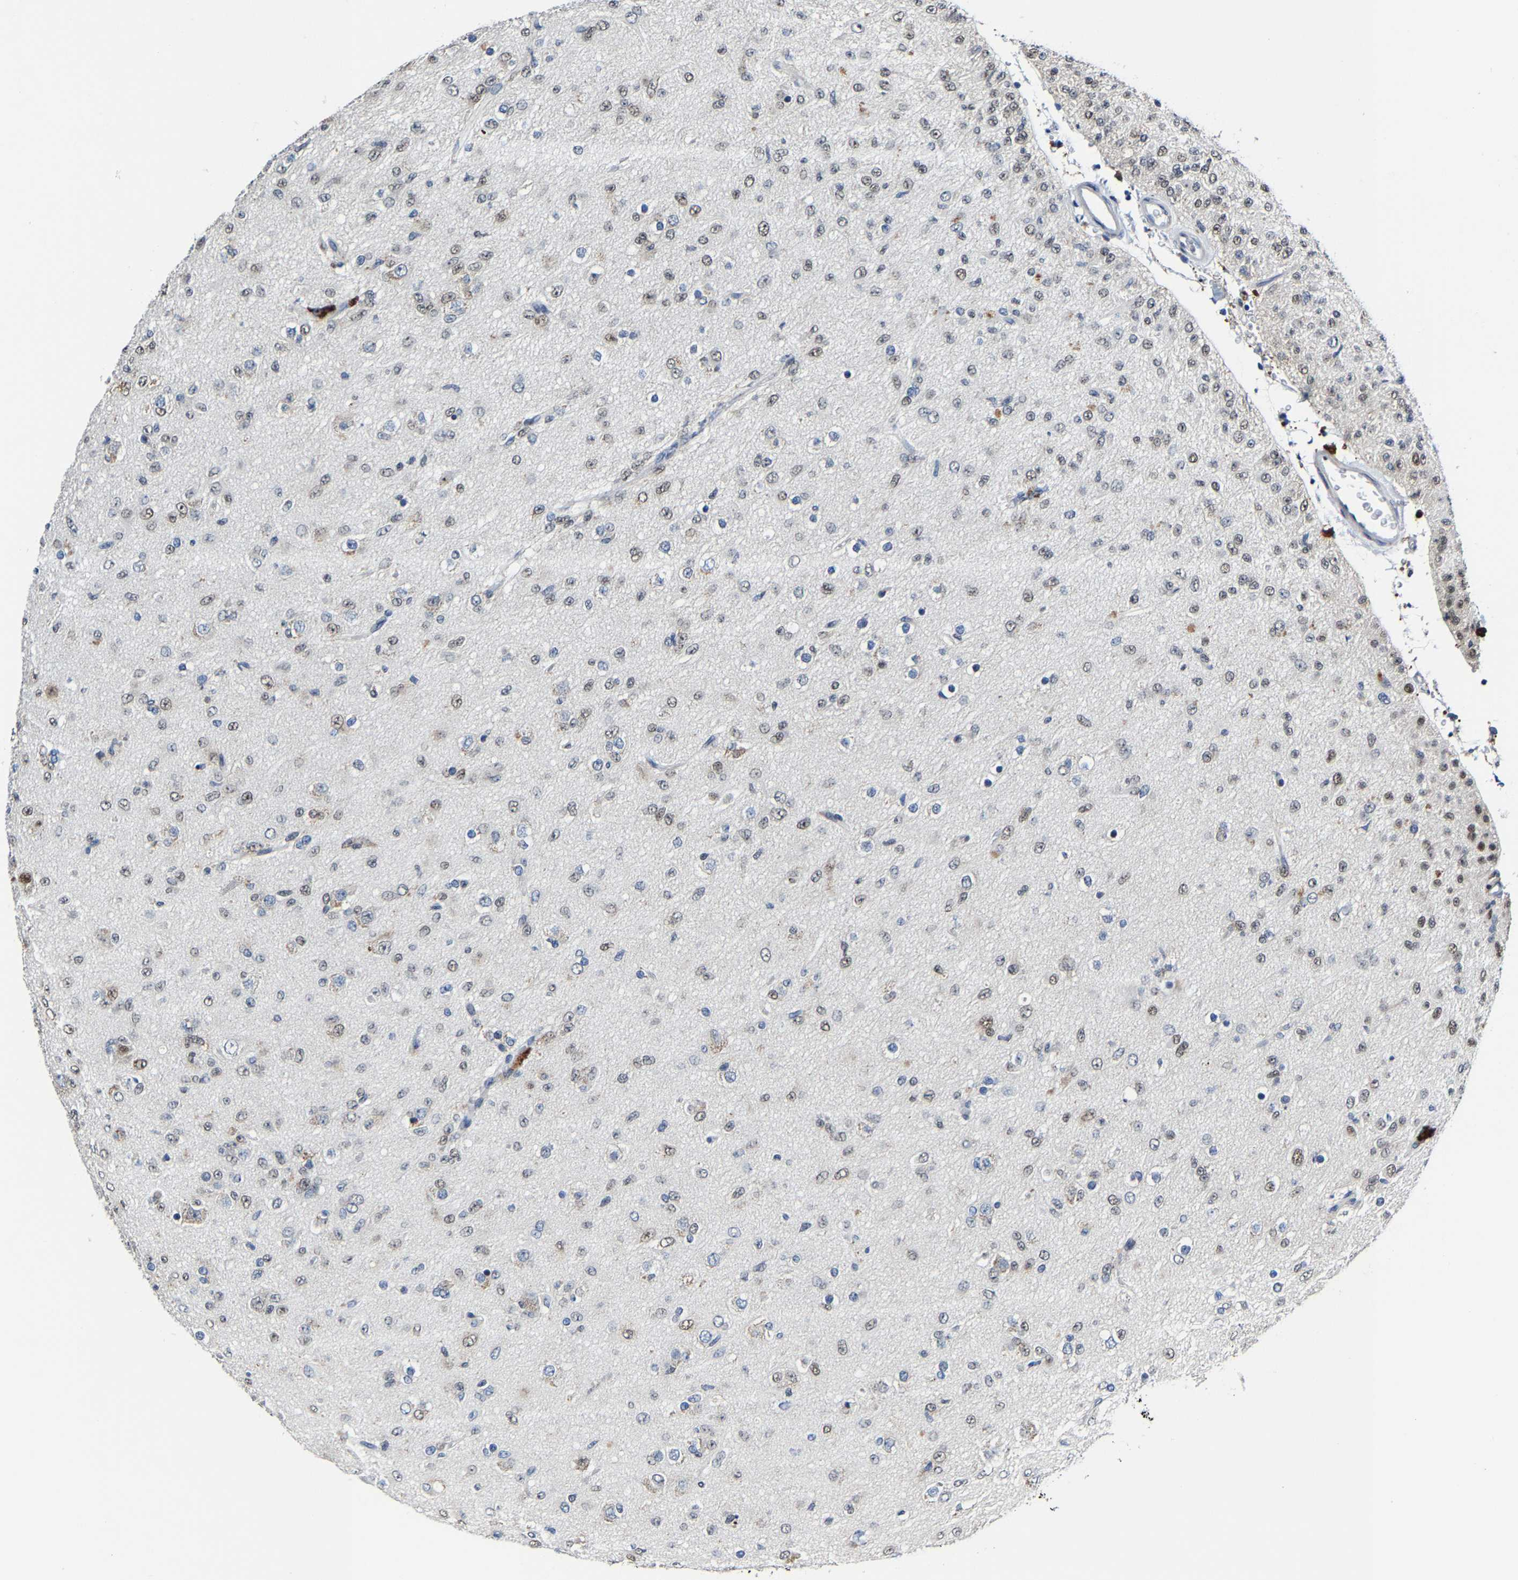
{"staining": {"intensity": "weak", "quantity": "<25%", "location": "nuclear"}, "tissue": "glioma", "cell_type": "Tumor cells", "image_type": "cancer", "snomed": [{"axis": "morphology", "description": "Glioma, malignant, Low grade"}, {"axis": "topography", "description": "Brain"}], "caption": "The IHC micrograph has no significant staining in tumor cells of glioma tissue.", "gene": "METTL1", "patient": {"sex": "male", "age": 65}}